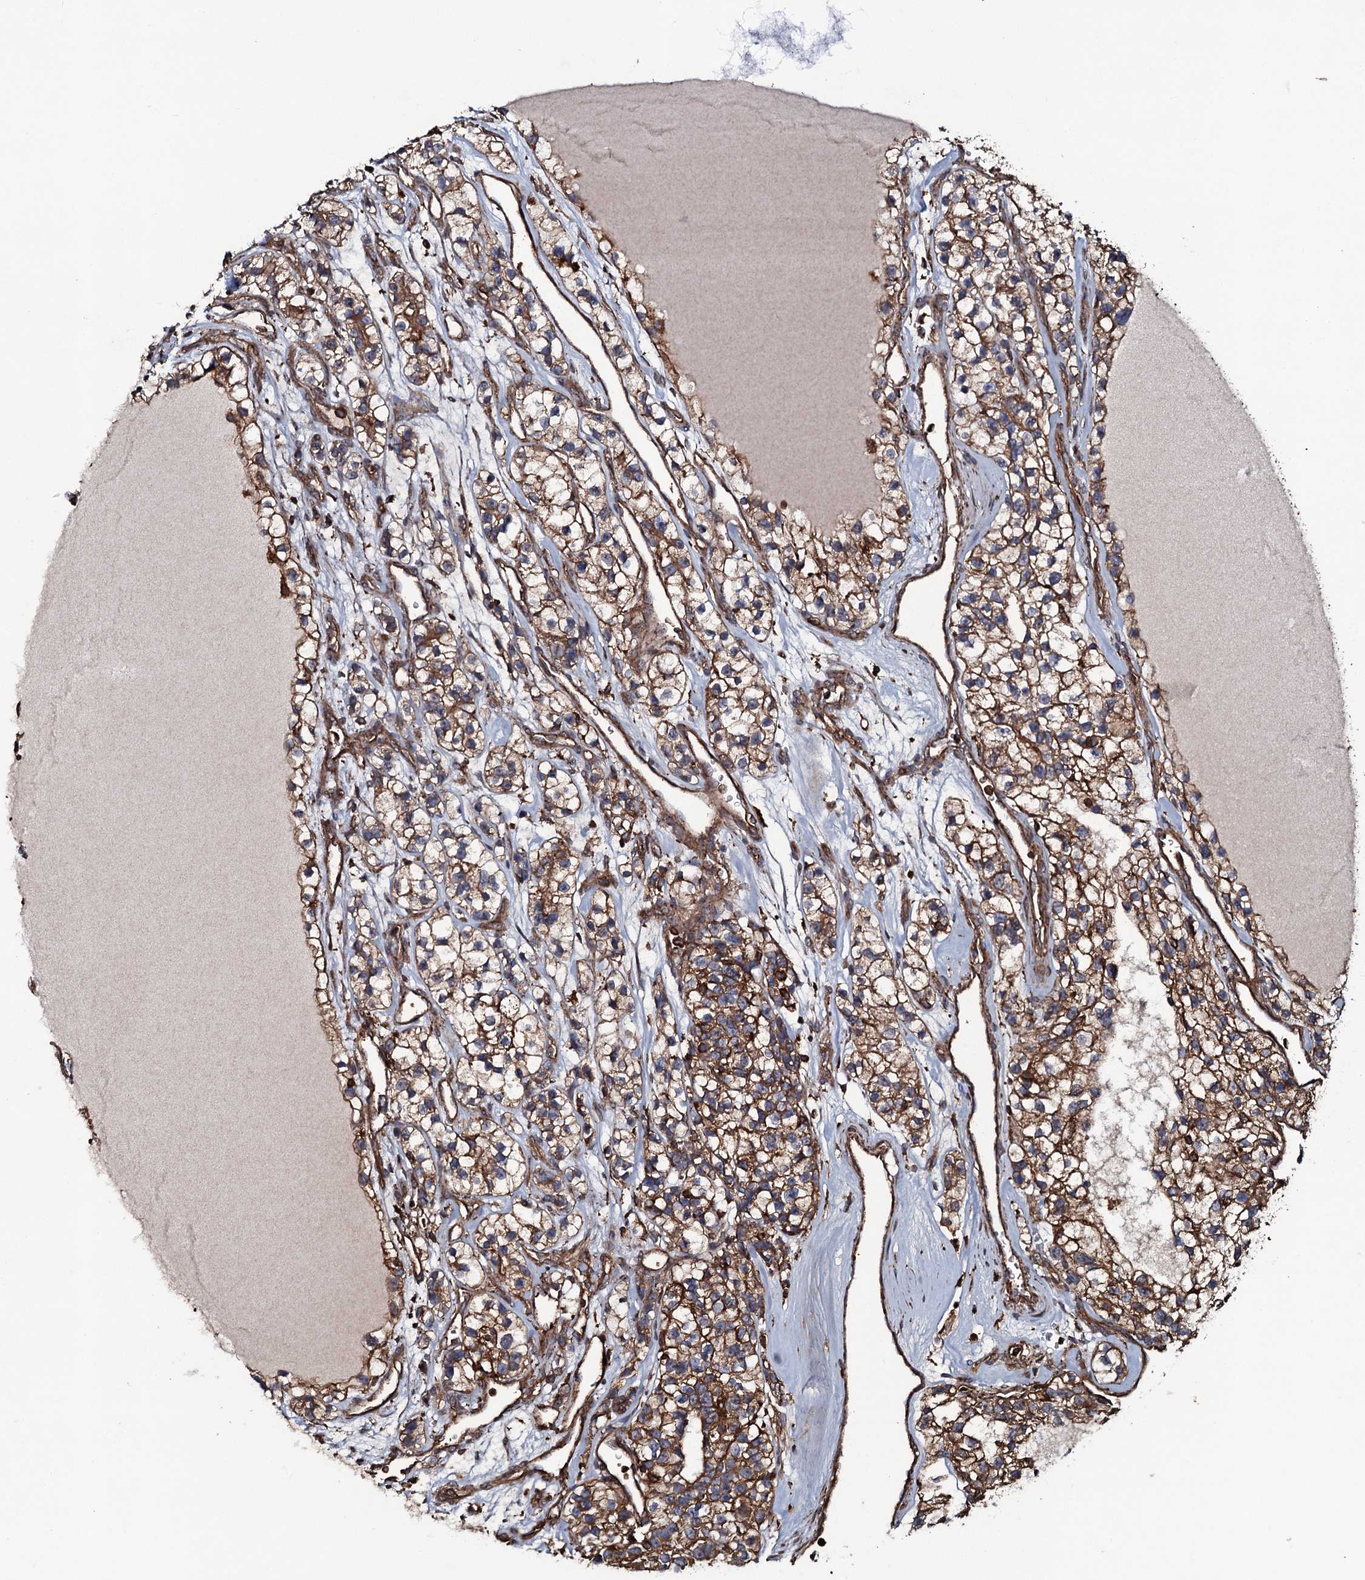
{"staining": {"intensity": "moderate", "quantity": ">75%", "location": "cytoplasmic/membranous"}, "tissue": "renal cancer", "cell_type": "Tumor cells", "image_type": "cancer", "snomed": [{"axis": "morphology", "description": "Adenocarcinoma, NOS"}, {"axis": "topography", "description": "Kidney"}], "caption": "Moderate cytoplasmic/membranous protein staining is present in about >75% of tumor cells in adenocarcinoma (renal).", "gene": "VWA8", "patient": {"sex": "female", "age": 57}}